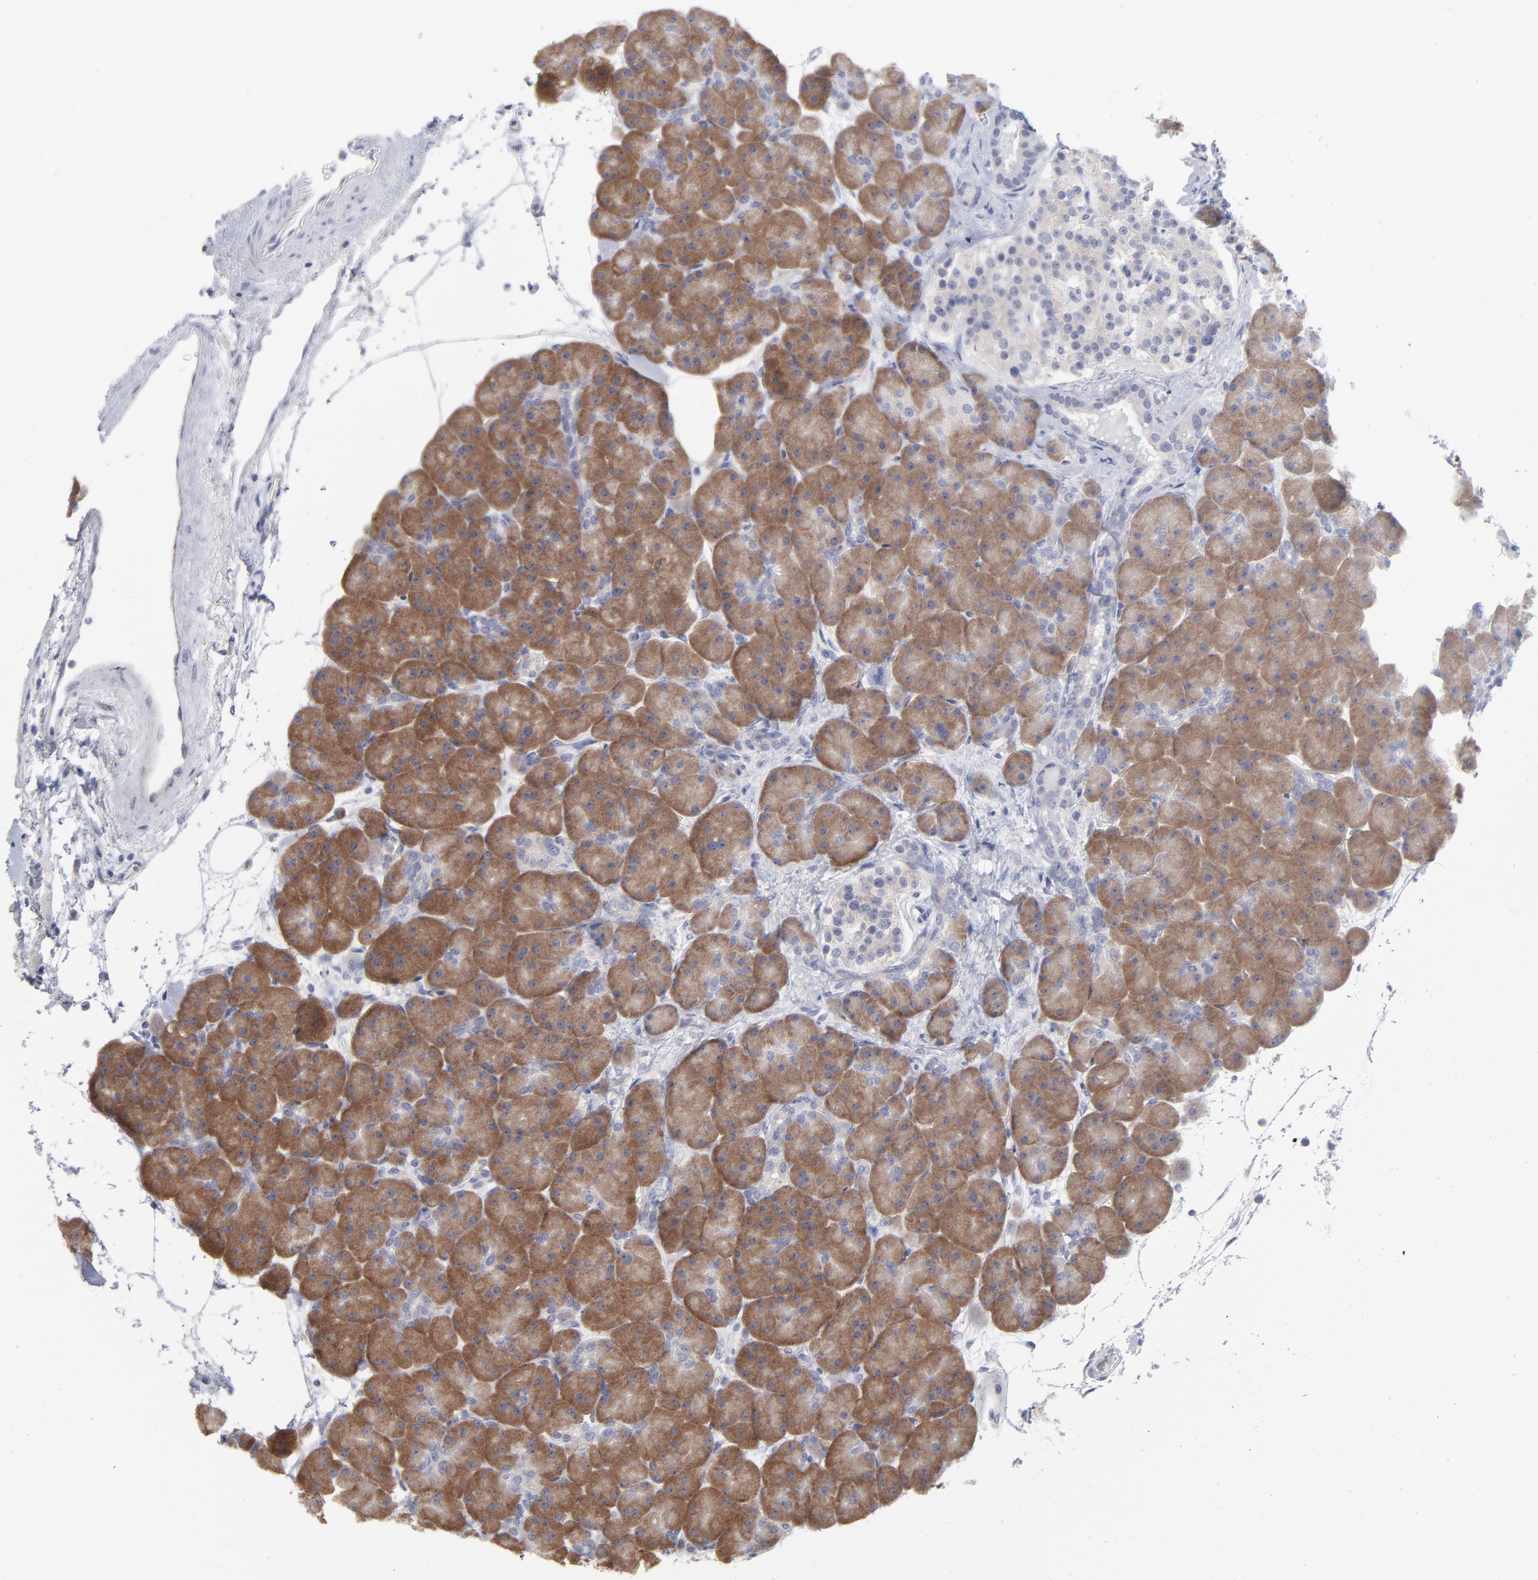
{"staining": {"intensity": "moderate", "quantity": ">75%", "location": "cytoplasmic/membranous"}, "tissue": "pancreas", "cell_type": "Exocrine glandular cells", "image_type": "normal", "snomed": [{"axis": "morphology", "description": "Normal tissue, NOS"}, {"axis": "topography", "description": "Pancreas"}], "caption": "IHC of normal pancreas demonstrates medium levels of moderate cytoplasmic/membranous staining in about >75% of exocrine glandular cells.", "gene": "RPS24", "patient": {"sex": "male", "age": 66}}